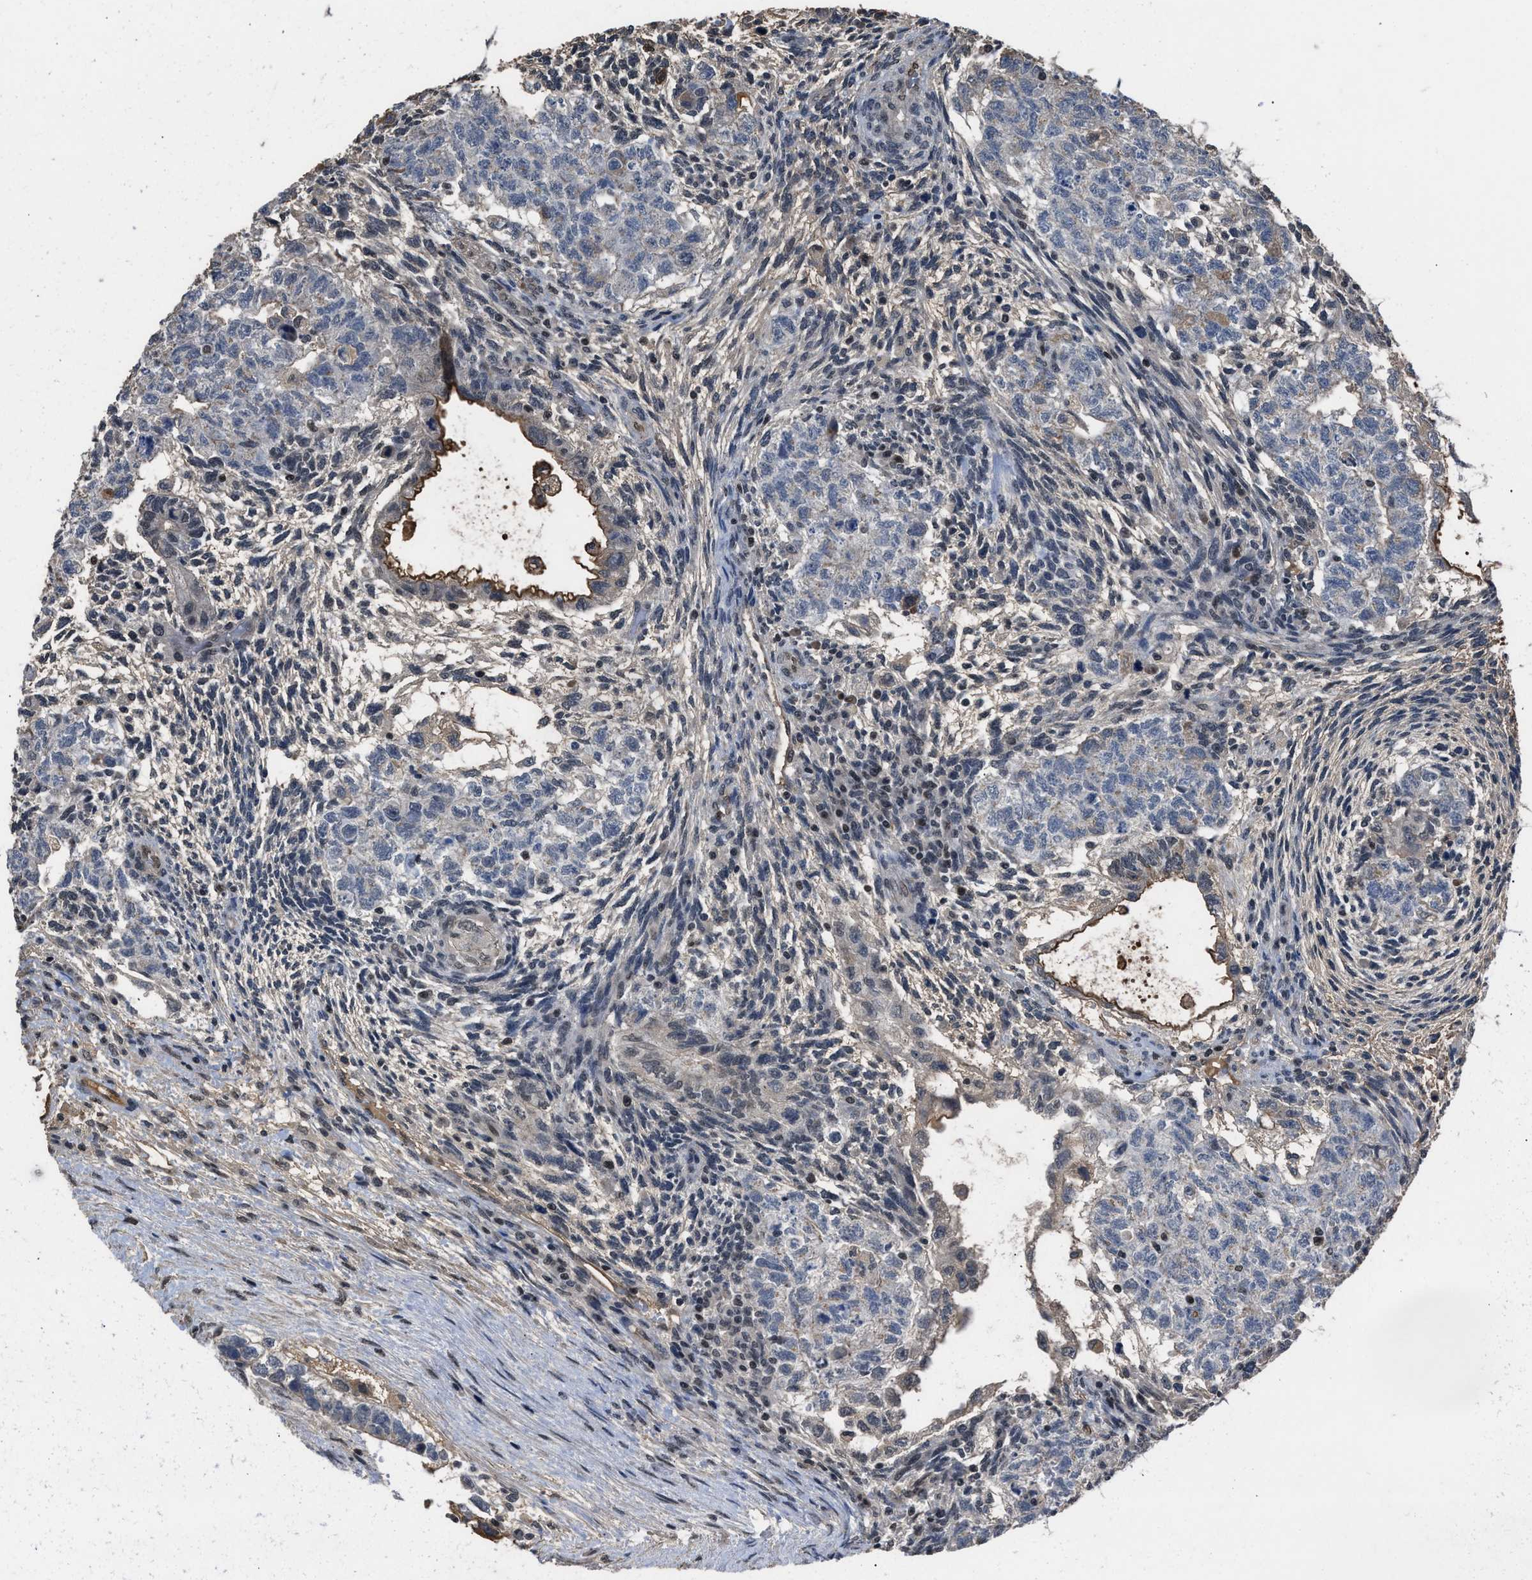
{"staining": {"intensity": "moderate", "quantity": "<25%", "location": "cytoplasmic/membranous"}, "tissue": "testis cancer", "cell_type": "Tumor cells", "image_type": "cancer", "snomed": [{"axis": "morphology", "description": "Normal tissue, NOS"}, {"axis": "morphology", "description": "Carcinoma, Embryonal, NOS"}, {"axis": "topography", "description": "Testis"}], "caption": "Human testis cancer stained with a protein marker reveals moderate staining in tumor cells.", "gene": "TERF2IP", "patient": {"sex": "male", "age": 36}}